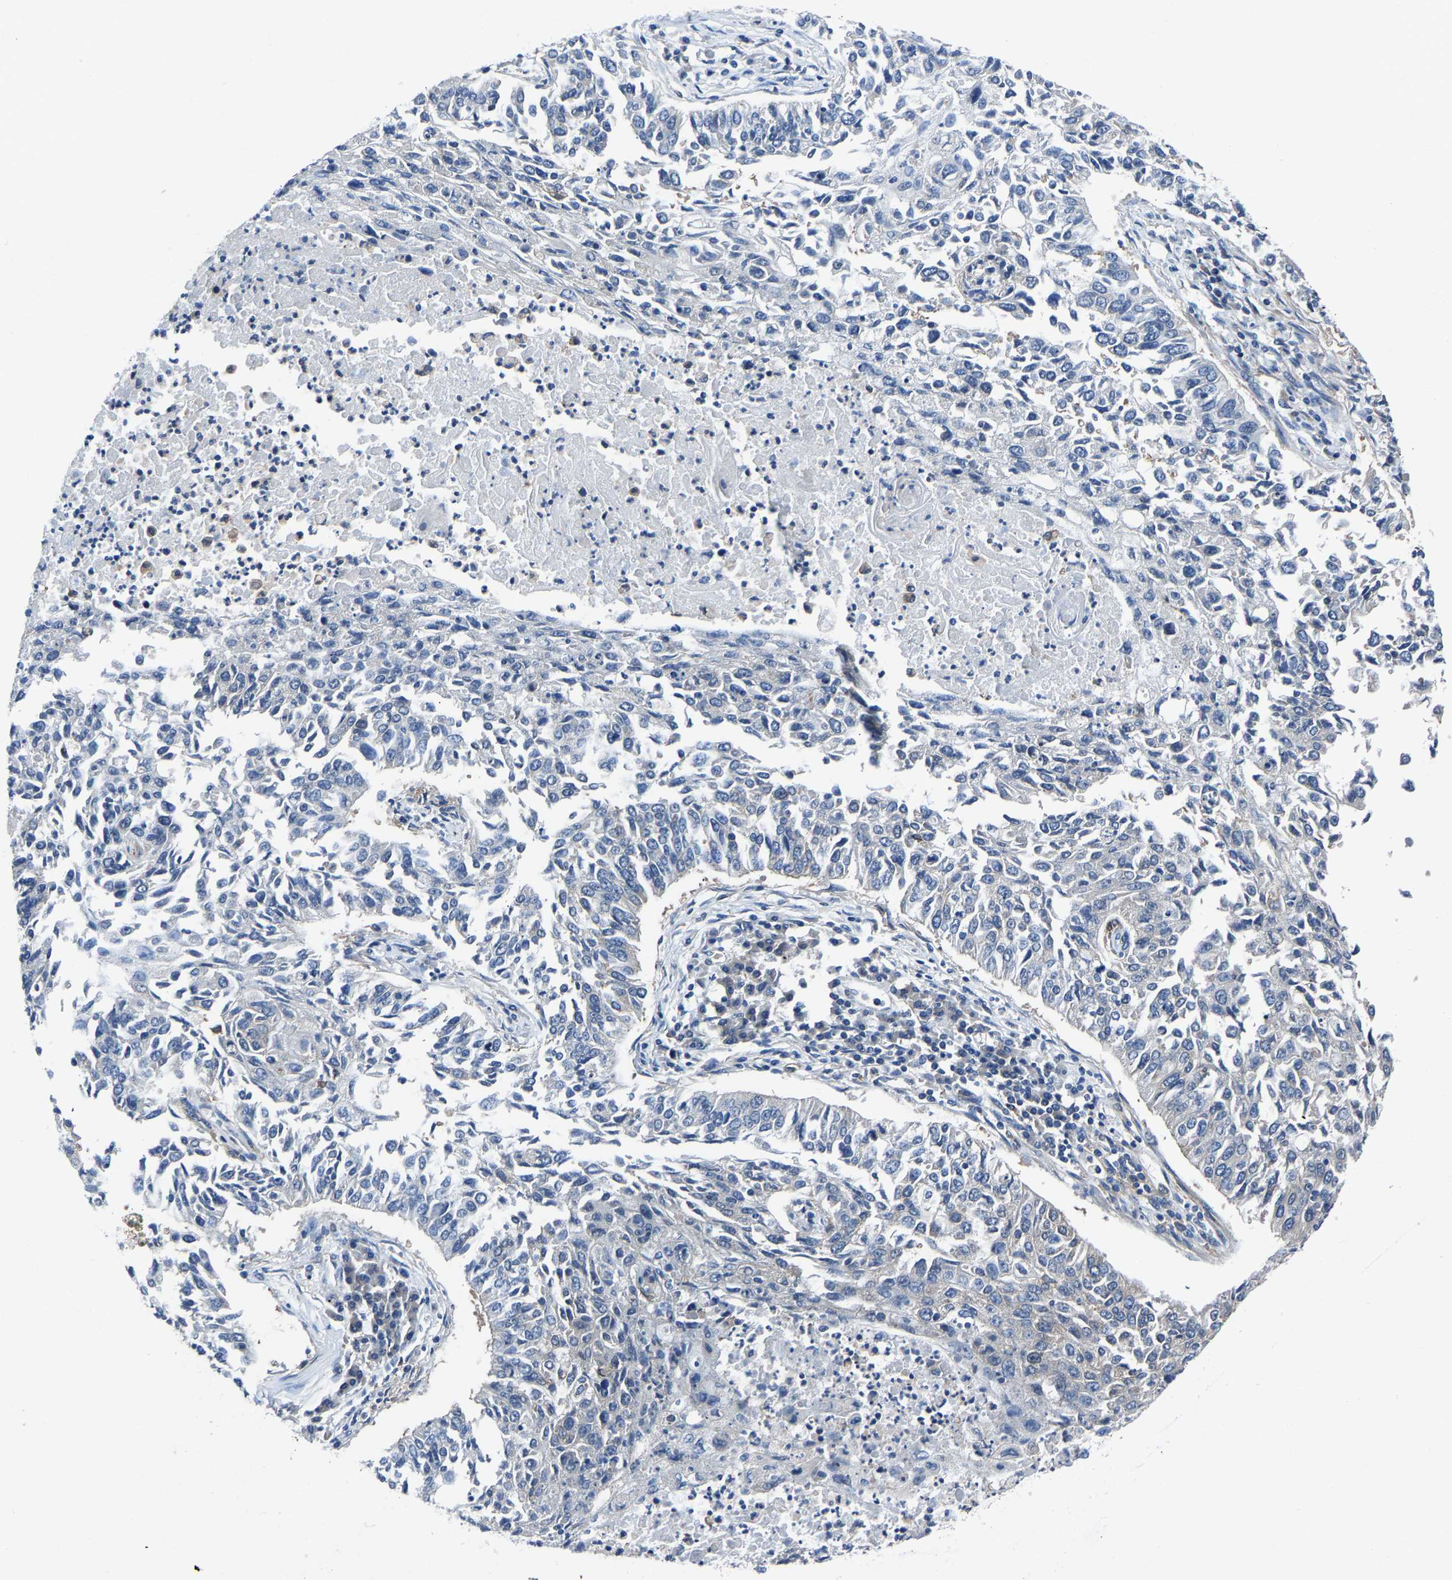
{"staining": {"intensity": "negative", "quantity": "none", "location": "none"}, "tissue": "lung cancer", "cell_type": "Tumor cells", "image_type": "cancer", "snomed": [{"axis": "morphology", "description": "Normal tissue, NOS"}, {"axis": "morphology", "description": "Squamous cell carcinoma, NOS"}, {"axis": "topography", "description": "Cartilage tissue"}, {"axis": "topography", "description": "Bronchus"}, {"axis": "topography", "description": "Lung"}], "caption": "DAB (3,3'-diaminobenzidine) immunohistochemical staining of human lung cancer displays no significant positivity in tumor cells.", "gene": "PRKAR1A", "patient": {"sex": "female", "age": 49}}